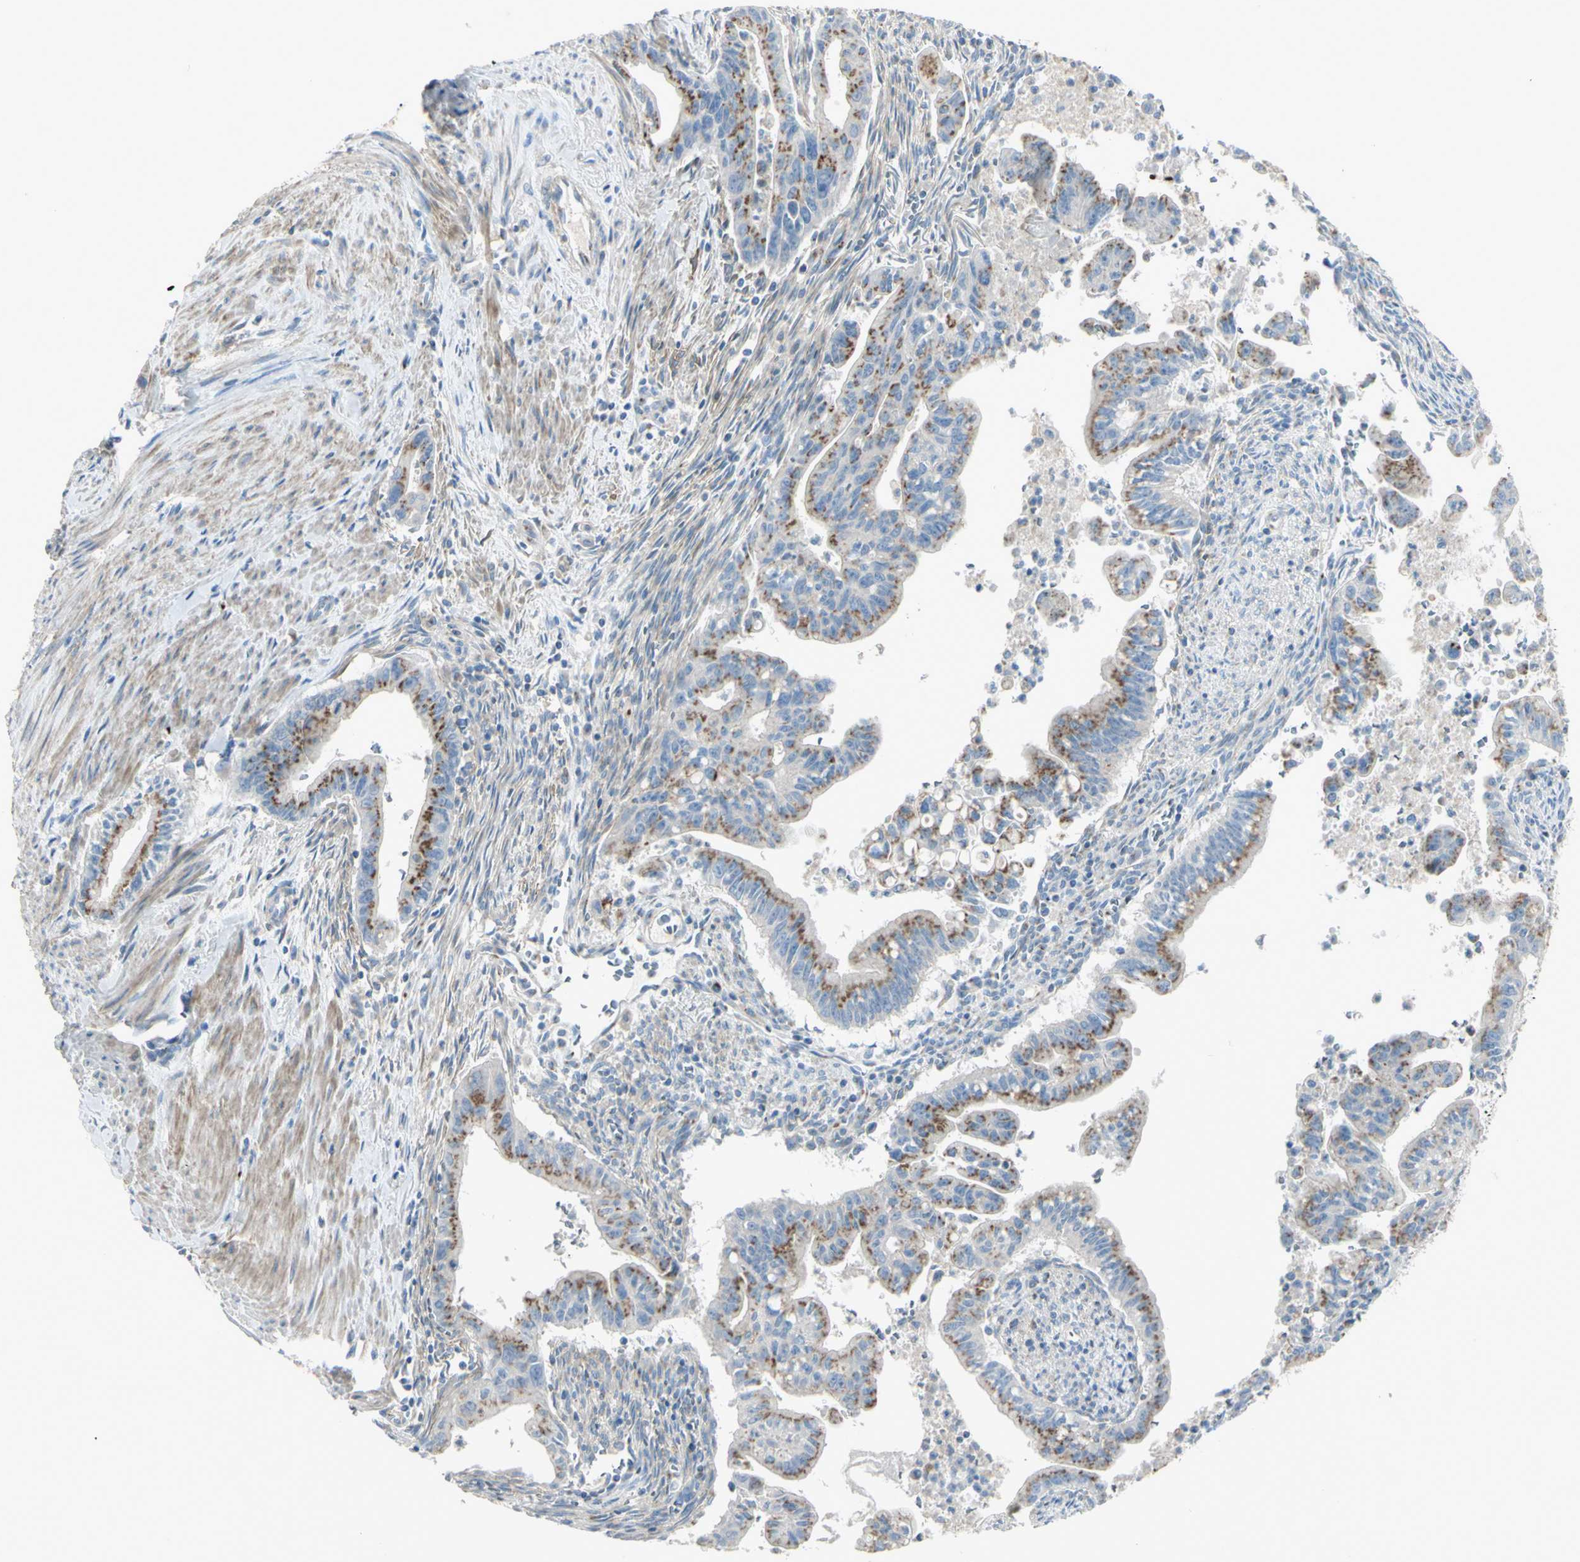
{"staining": {"intensity": "moderate", "quantity": "25%-75%", "location": "cytoplasmic/membranous"}, "tissue": "pancreatic cancer", "cell_type": "Tumor cells", "image_type": "cancer", "snomed": [{"axis": "morphology", "description": "Adenocarcinoma, NOS"}, {"axis": "topography", "description": "Pancreas"}], "caption": "Immunohistochemistry (IHC) staining of adenocarcinoma (pancreatic), which exhibits medium levels of moderate cytoplasmic/membranous staining in approximately 25%-75% of tumor cells indicating moderate cytoplasmic/membranous protein staining. The staining was performed using DAB (3,3'-diaminobenzidine) (brown) for protein detection and nuclei were counterstained in hematoxylin (blue).", "gene": "B4GALT3", "patient": {"sex": "male", "age": 70}}